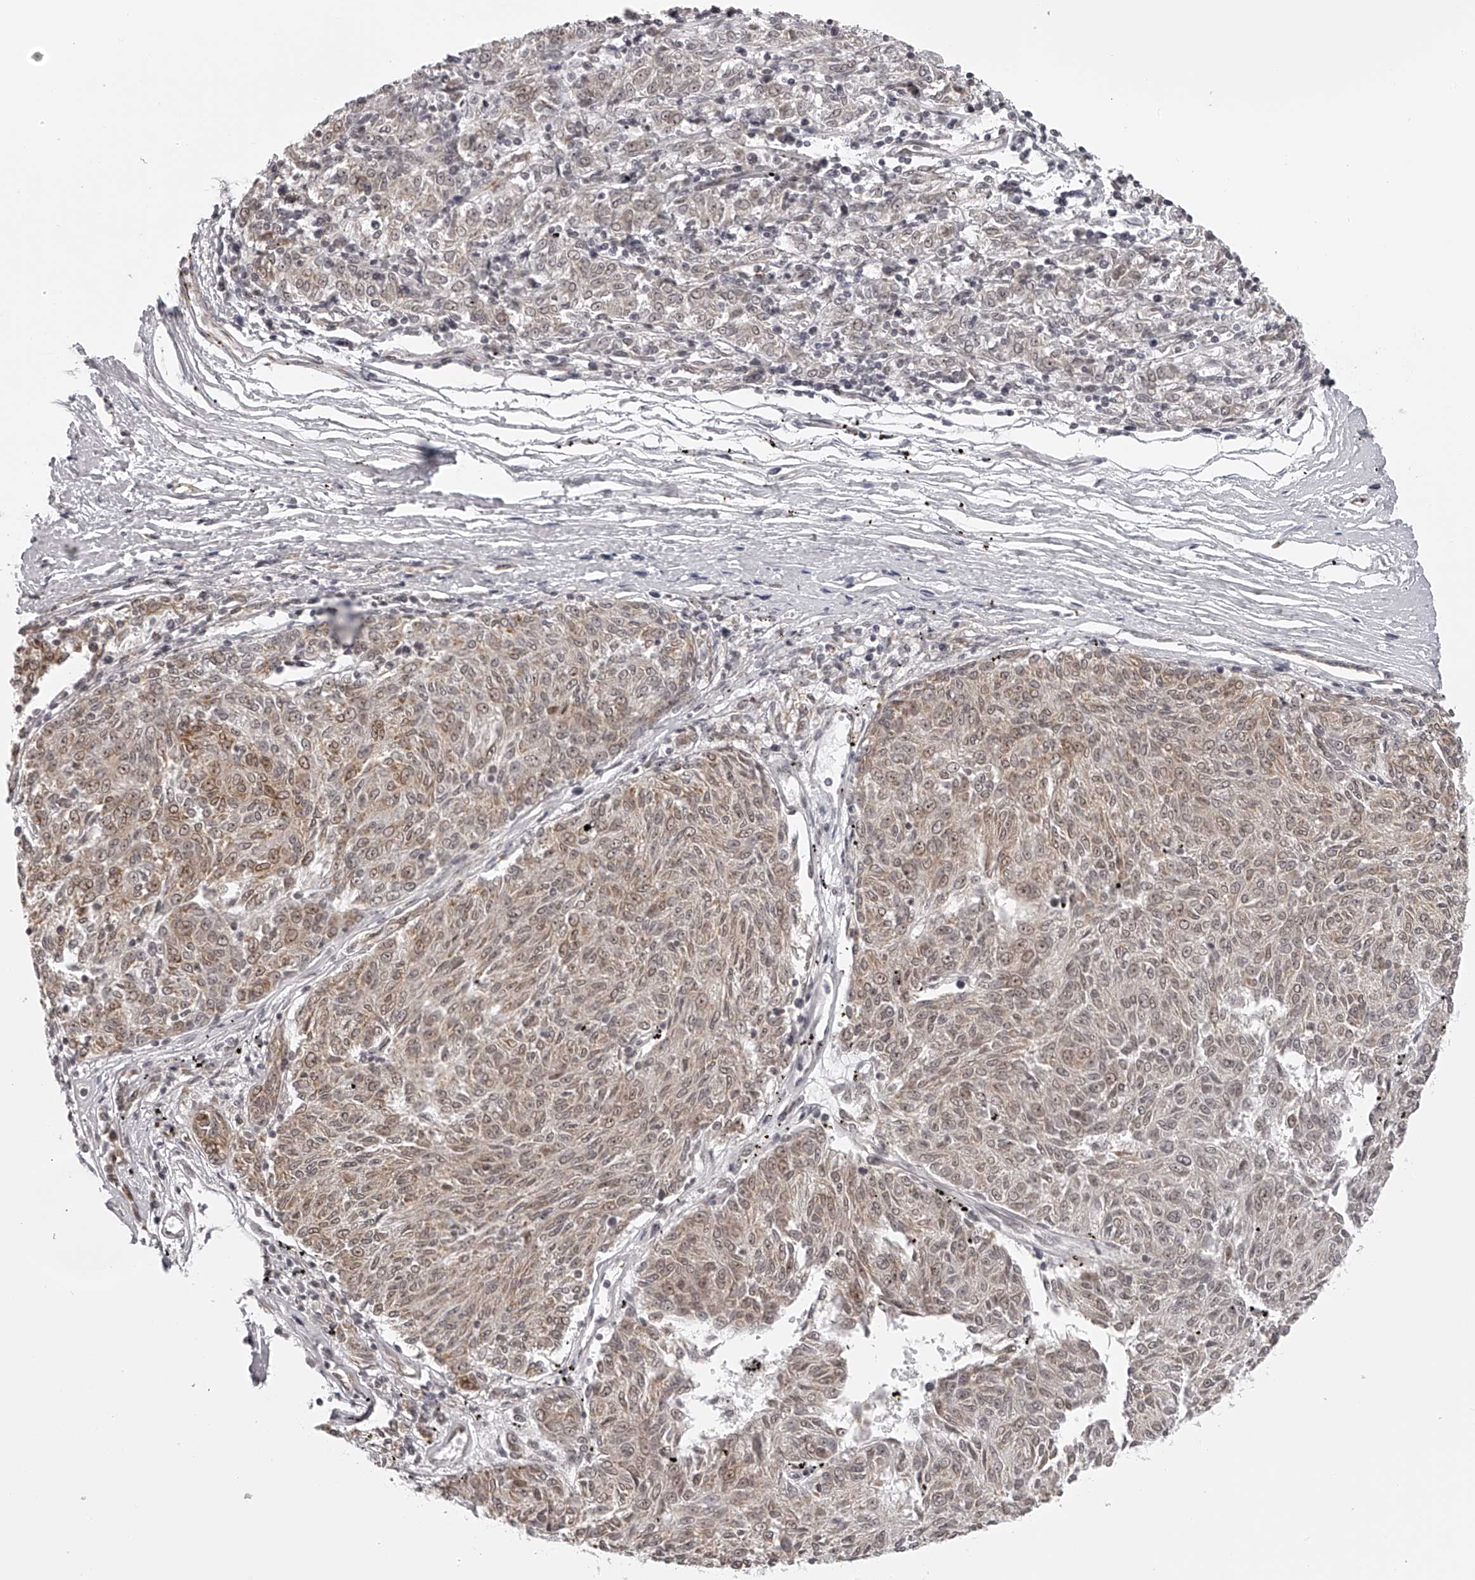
{"staining": {"intensity": "weak", "quantity": ">75%", "location": "nuclear"}, "tissue": "melanoma", "cell_type": "Tumor cells", "image_type": "cancer", "snomed": [{"axis": "morphology", "description": "Malignant melanoma, NOS"}, {"axis": "topography", "description": "Skin"}], "caption": "Human malignant melanoma stained with a protein marker shows weak staining in tumor cells.", "gene": "ODF2L", "patient": {"sex": "female", "age": 72}}